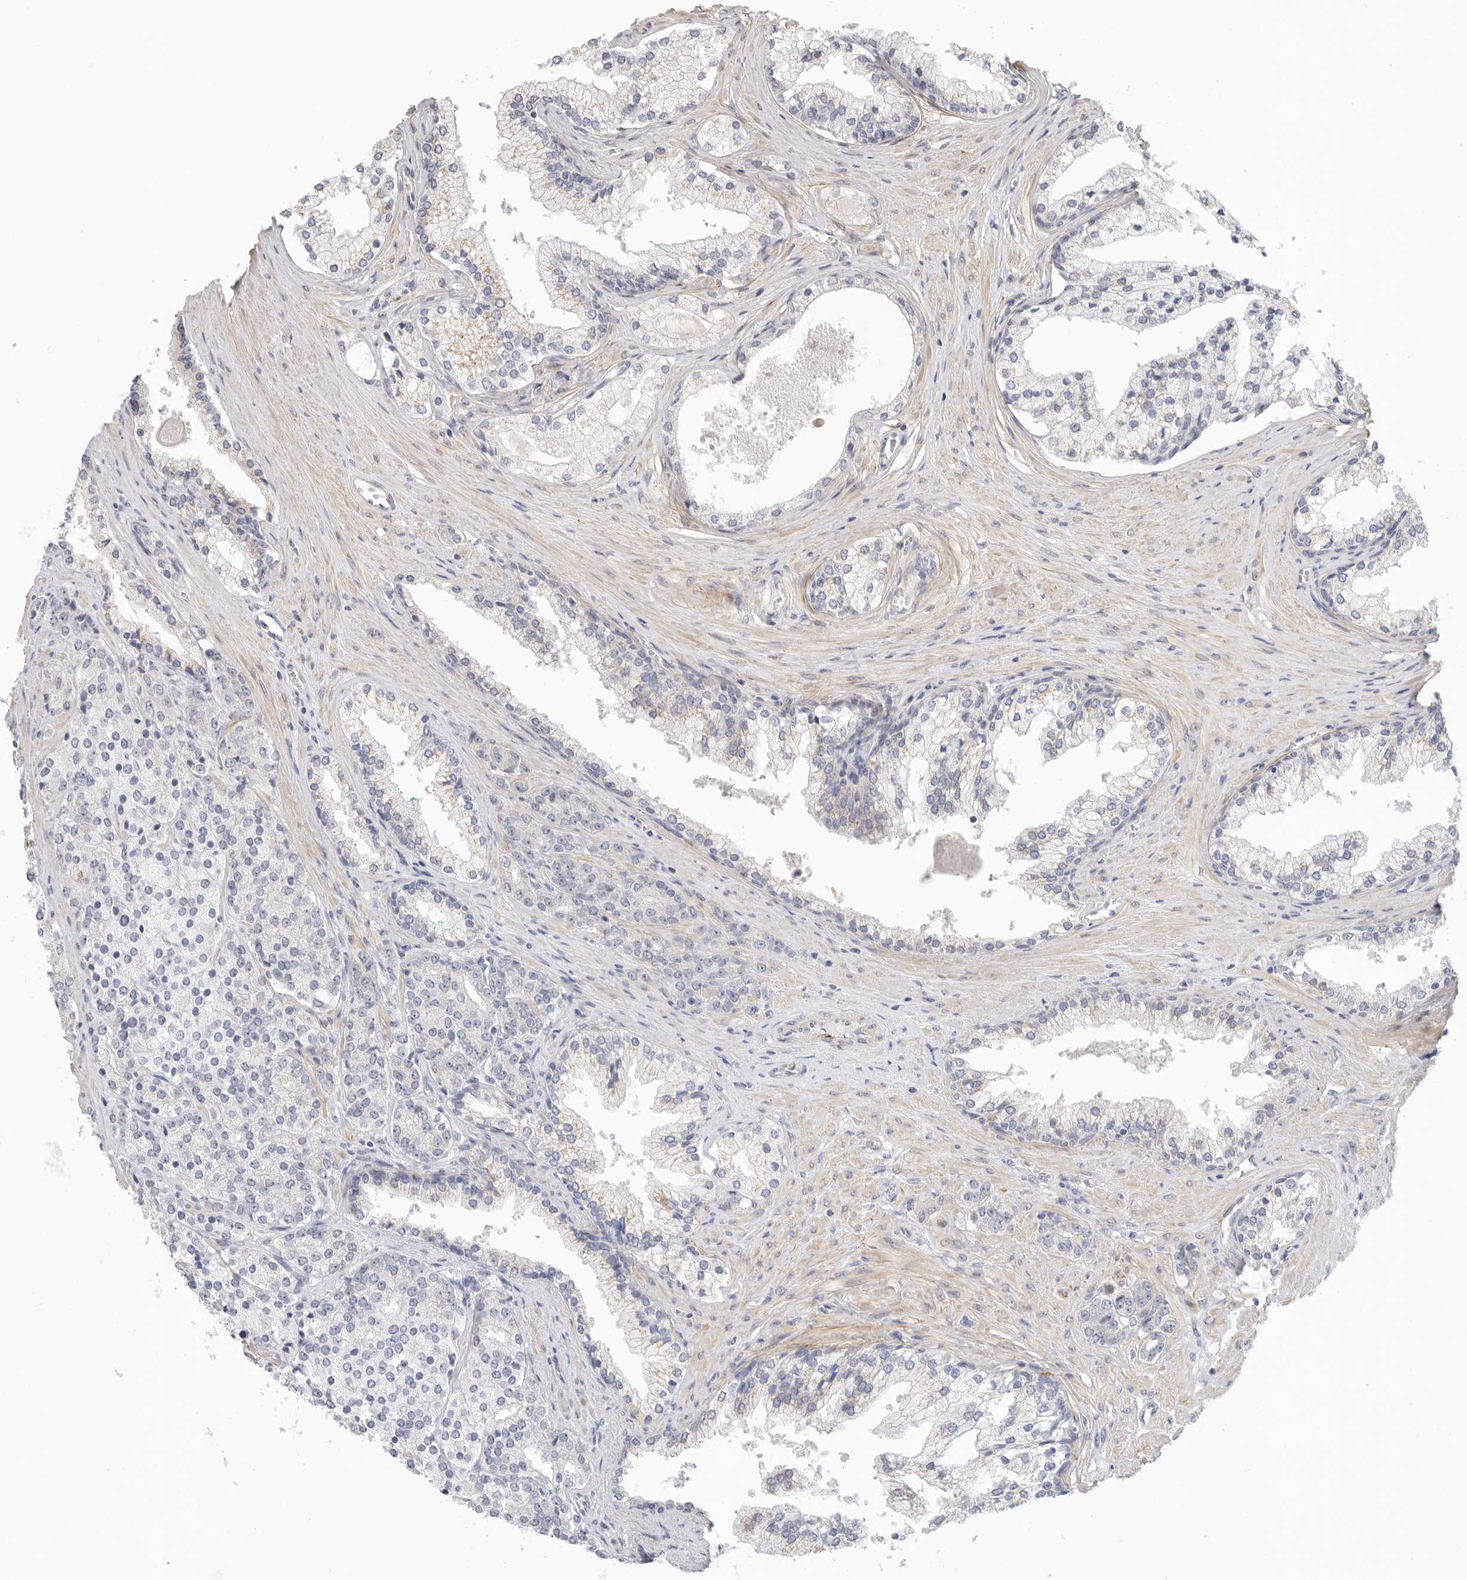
{"staining": {"intensity": "negative", "quantity": "none", "location": "none"}, "tissue": "prostate cancer", "cell_type": "Tumor cells", "image_type": "cancer", "snomed": [{"axis": "morphology", "description": "Adenocarcinoma, High grade"}, {"axis": "topography", "description": "Prostate"}], "caption": "Human prostate cancer (high-grade adenocarcinoma) stained for a protein using IHC demonstrates no expression in tumor cells.", "gene": "FBN2", "patient": {"sex": "male", "age": 71}}